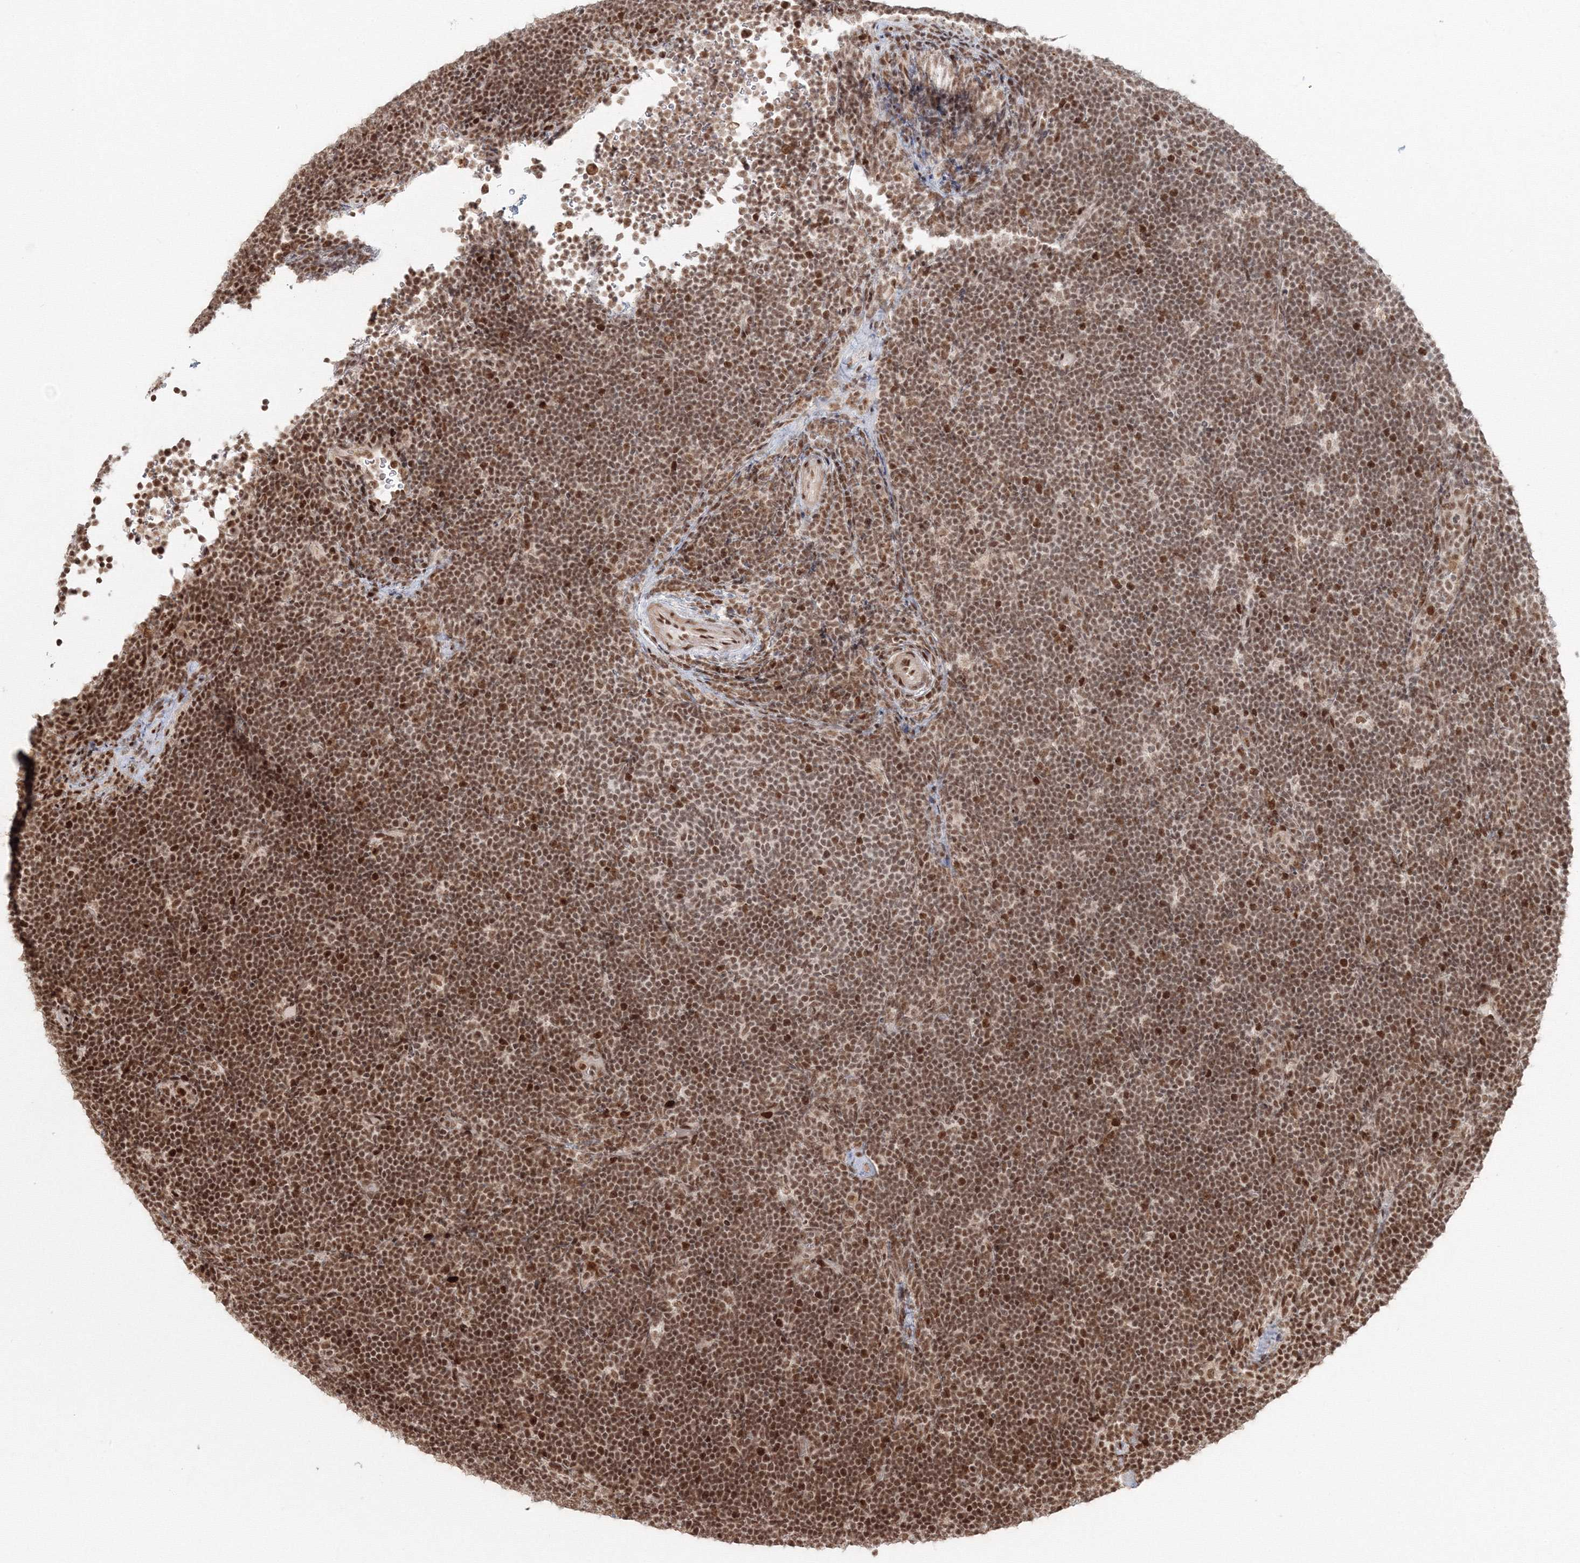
{"staining": {"intensity": "moderate", "quantity": ">75%", "location": "nuclear"}, "tissue": "lymphoma", "cell_type": "Tumor cells", "image_type": "cancer", "snomed": [{"axis": "morphology", "description": "Malignant lymphoma, non-Hodgkin's type, High grade"}, {"axis": "topography", "description": "Lymph node"}], "caption": "The histopathology image exhibits staining of lymphoma, revealing moderate nuclear protein staining (brown color) within tumor cells.", "gene": "KIF20A", "patient": {"sex": "male", "age": 13}}